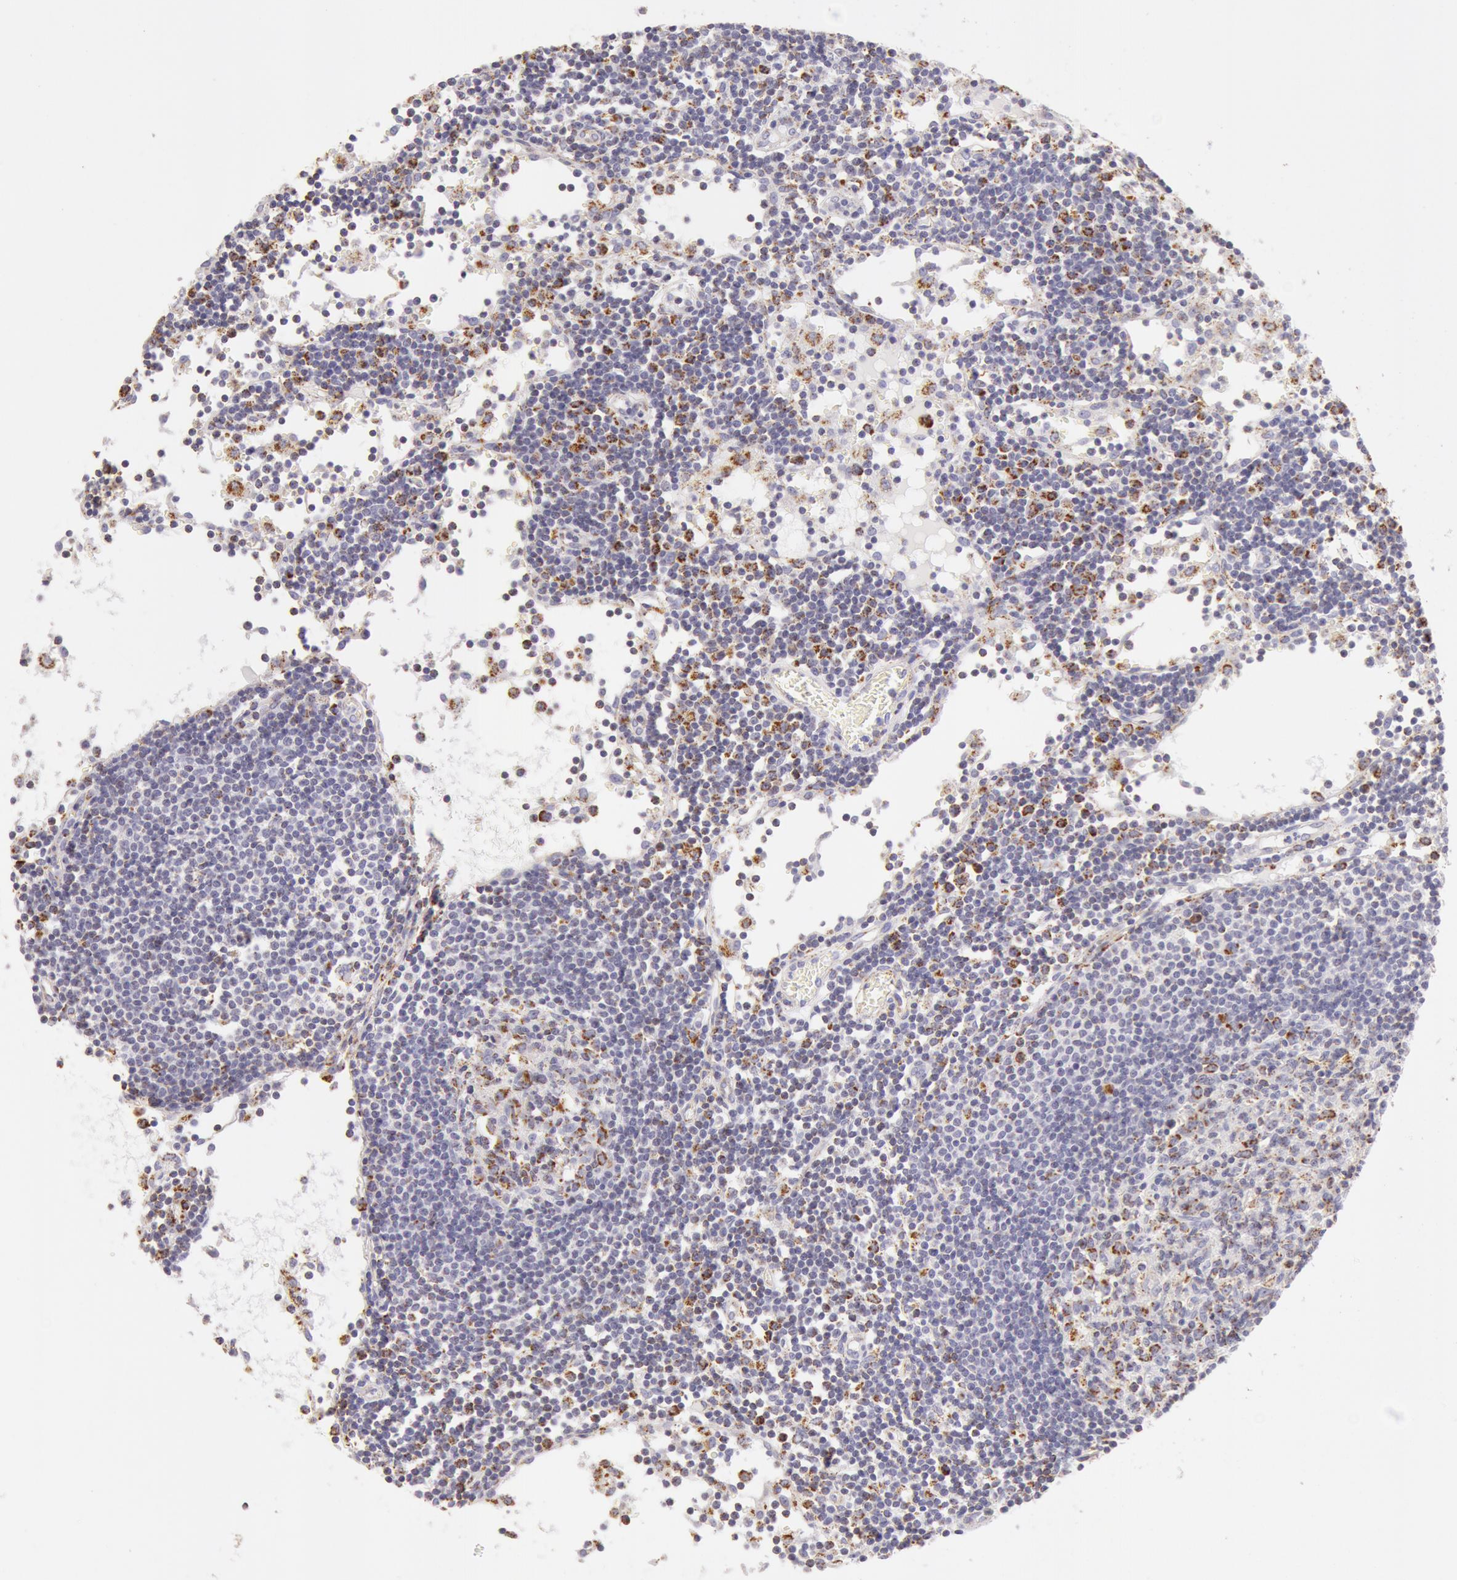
{"staining": {"intensity": "moderate", "quantity": "25%-75%", "location": "cytoplasmic/membranous"}, "tissue": "lymph node", "cell_type": "Germinal center cells", "image_type": "normal", "snomed": [{"axis": "morphology", "description": "Normal tissue, NOS"}, {"axis": "topography", "description": "Lymph node"}], "caption": "Lymph node stained for a protein shows moderate cytoplasmic/membranous positivity in germinal center cells. (brown staining indicates protein expression, while blue staining denotes nuclei).", "gene": "ATP5F1B", "patient": {"sex": "female", "age": 55}}